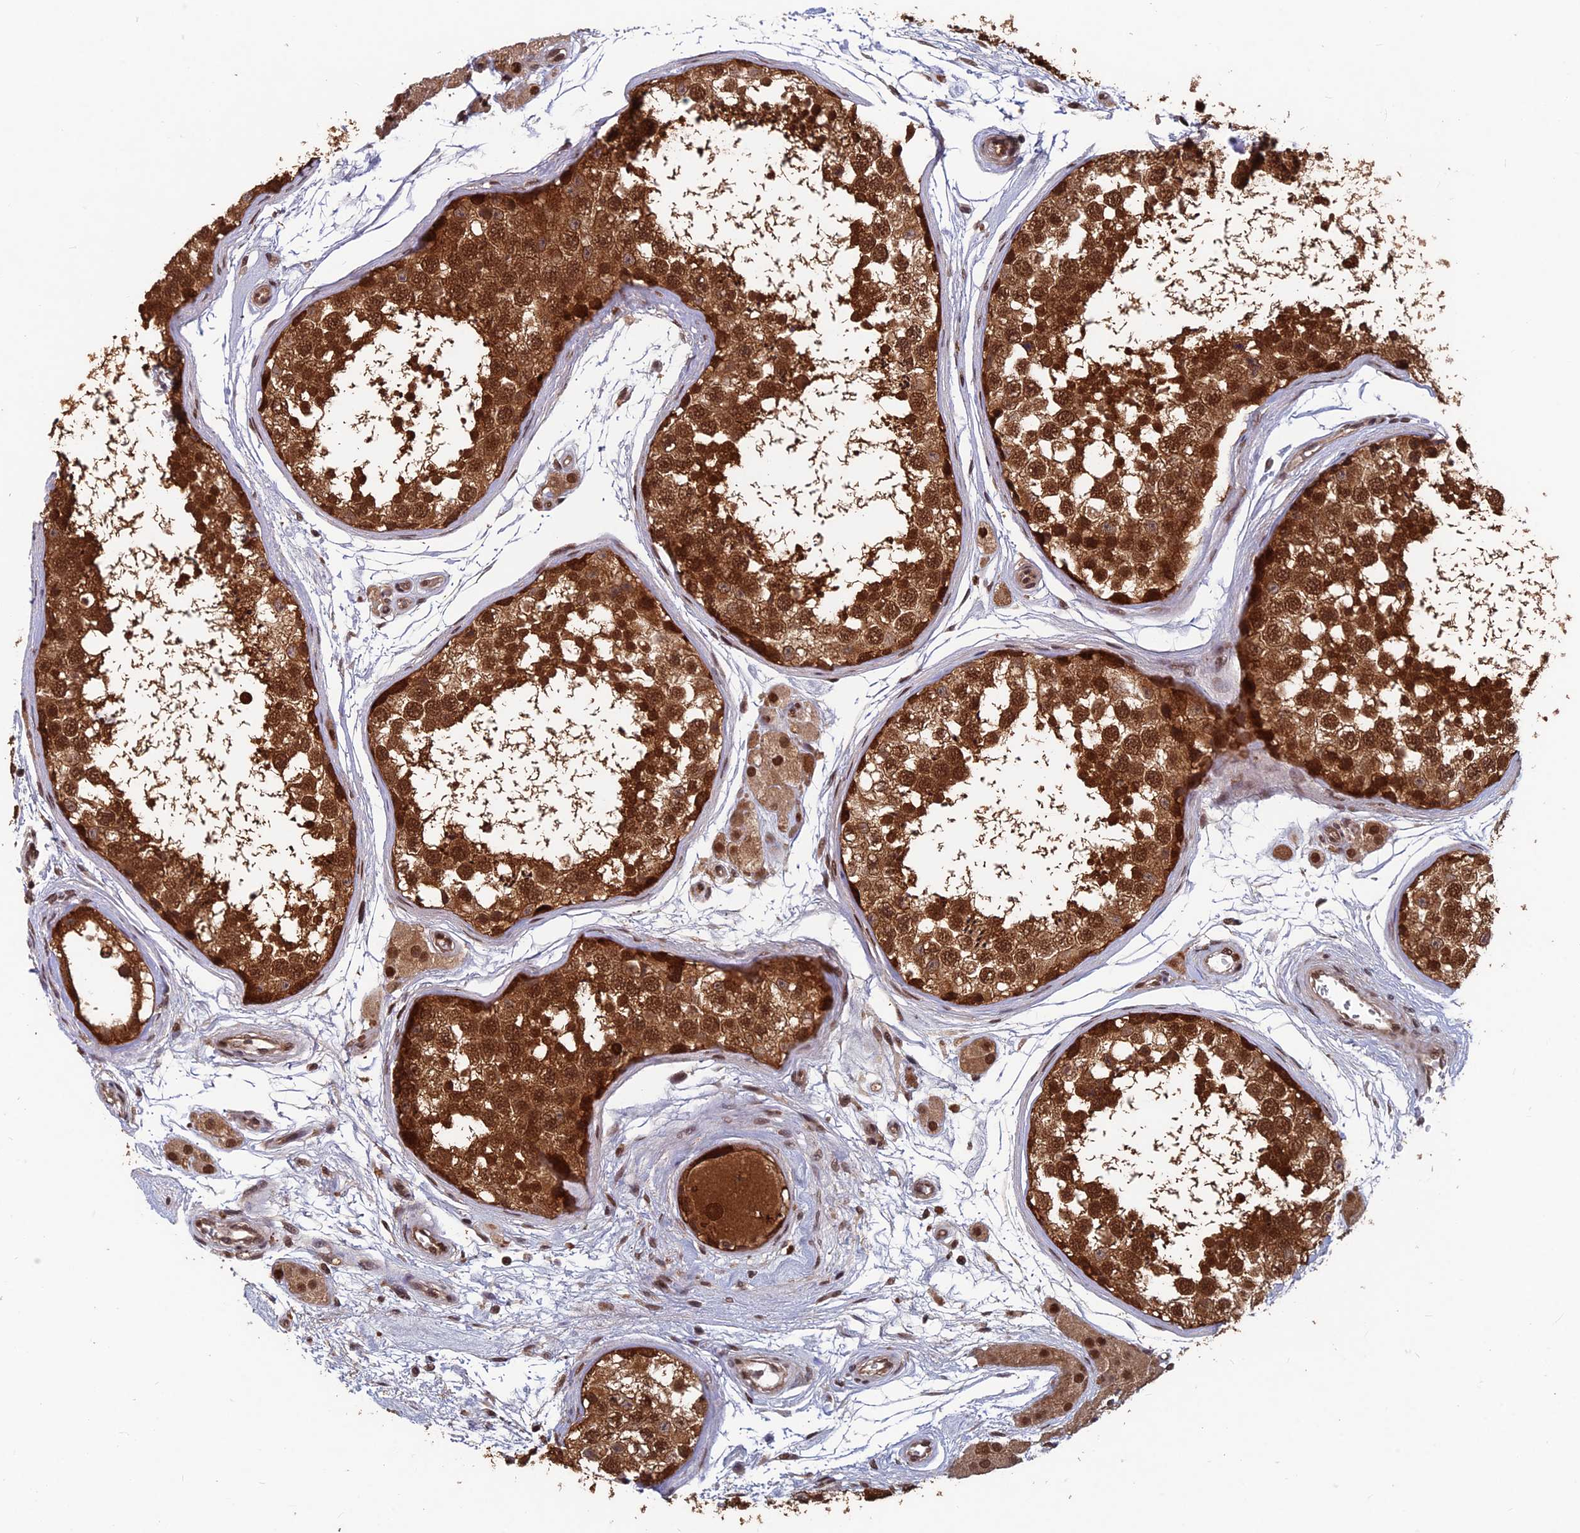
{"staining": {"intensity": "strong", "quantity": ">75%", "location": "cytoplasmic/membranous,nuclear"}, "tissue": "testis", "cell_type": "Cells in seminiferous ducts", "image_type": "normal", "snomed": [{"axis": "morphology", "description": "Normal tissue, NOS"}, {"axis": "topography", "description": "Testis"}], "caption": "Protein staining of benign testis exhibits strong cytoplasmic/membranous,nuclear positivity in about >75% of cells in seminiferous ducts. (brown staining indicates protein expression, while blue staining denotes nuclei).", "gene": "FAM53C", "patient": {"sex": "male", "age": 56}}